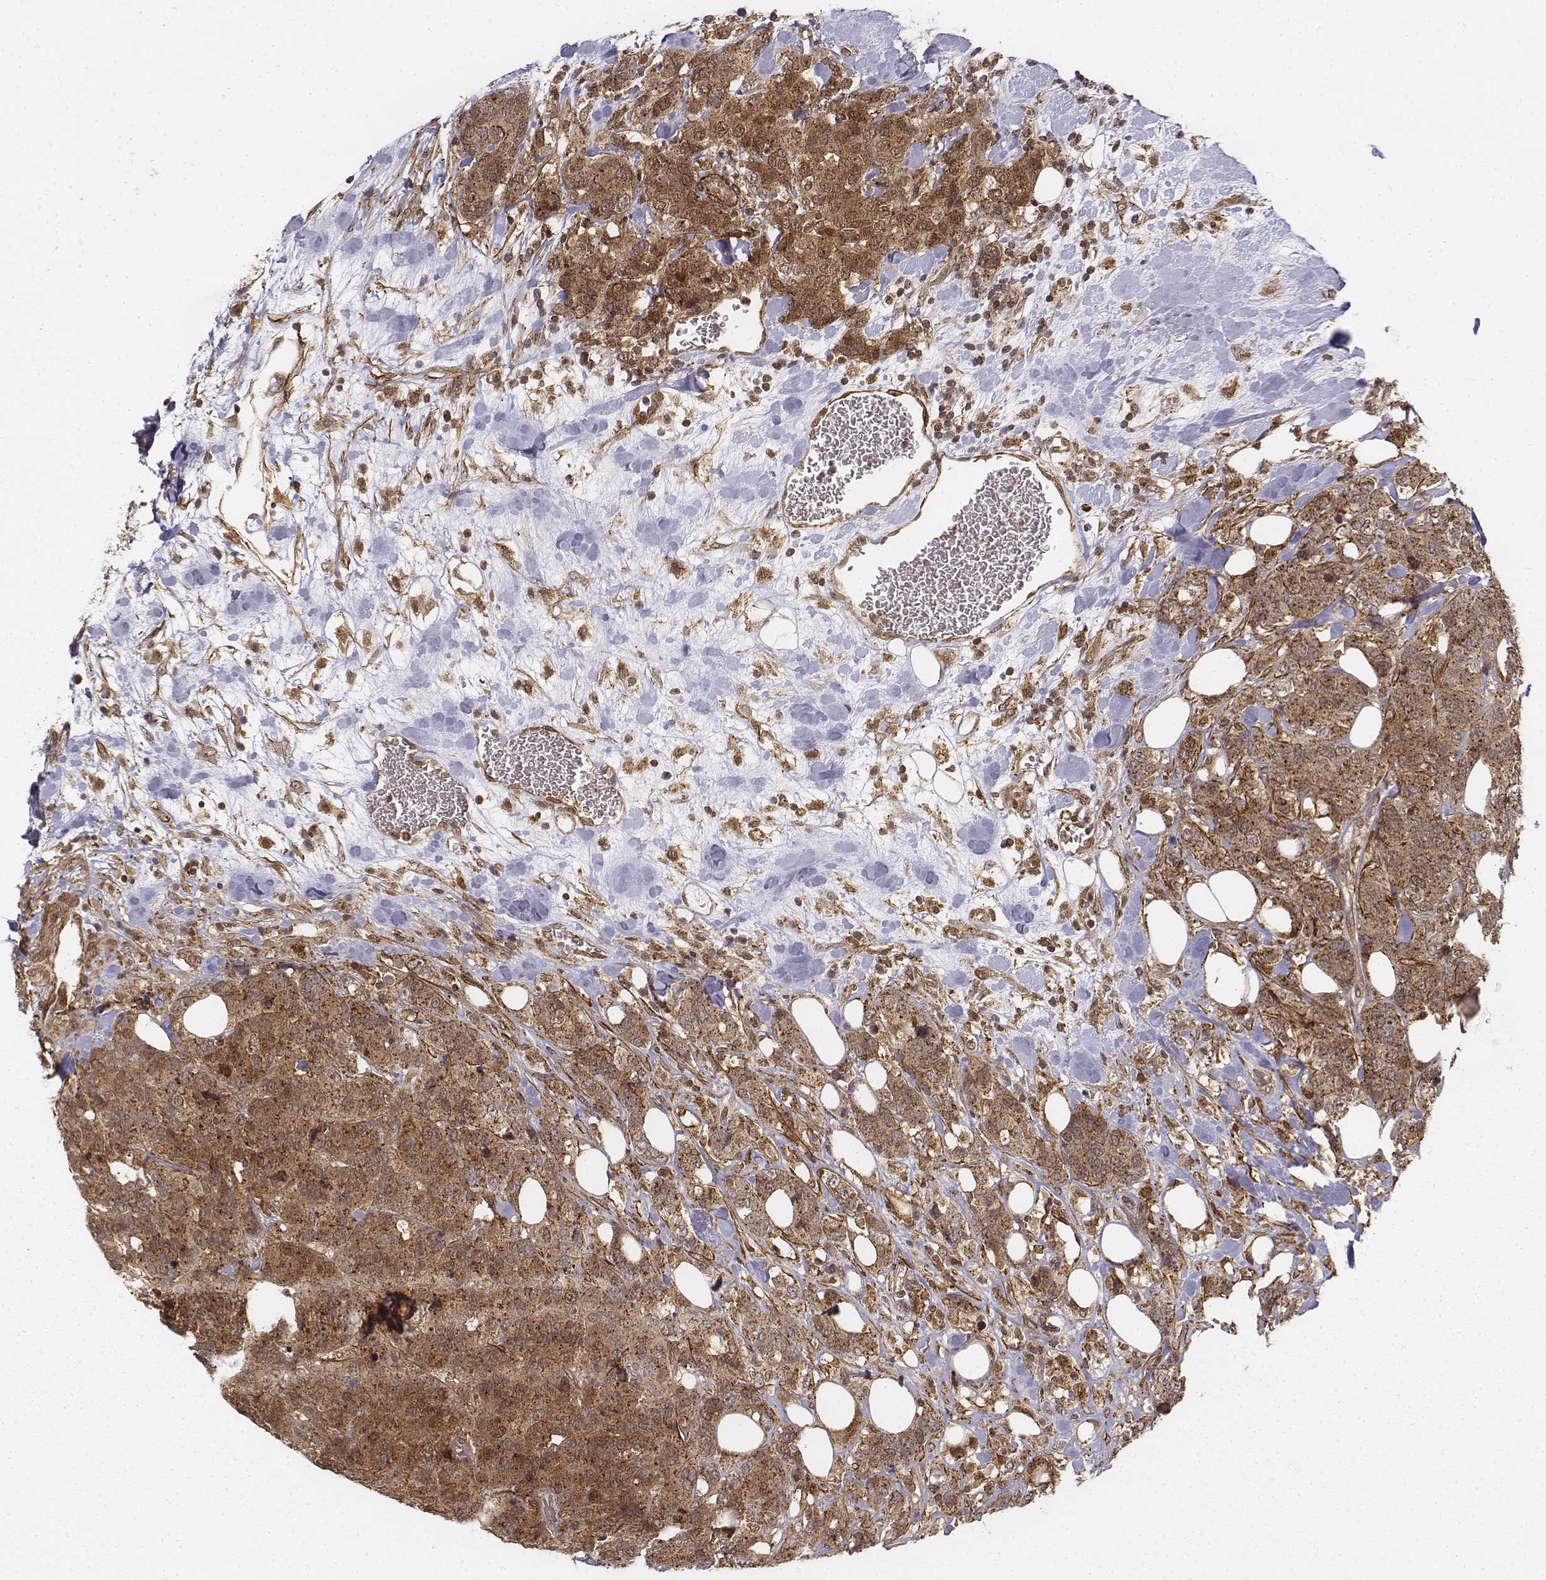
{"staining": {"intensity": "moderate", "quantity": ">75%", "location": "cytoplasmic/membranous,nuclear"}, "tissue": "breast cancer", "cell_type": "Tumor cells", "image_type": "cancer", "snomed": [{"axis": "morphology", "description": "Lobular carcinoma"}, {"axis": "topography", "description": "Breast"}], "caption": "The histopathology image exhibits a brown stain indicating the presence of a protein in the cytoplasmic/membranous and nuclear of tumor cells in breast cancer (lobular carcinoma). The staining is performed using DAB (3,3'-diaminobenzidine) brown chromogen to label protein expression. The nuclei are counter-stained blue using hematoxylin.", "gene": "ZFYVE19", "patient": {"sex": "female", "age": 59}}